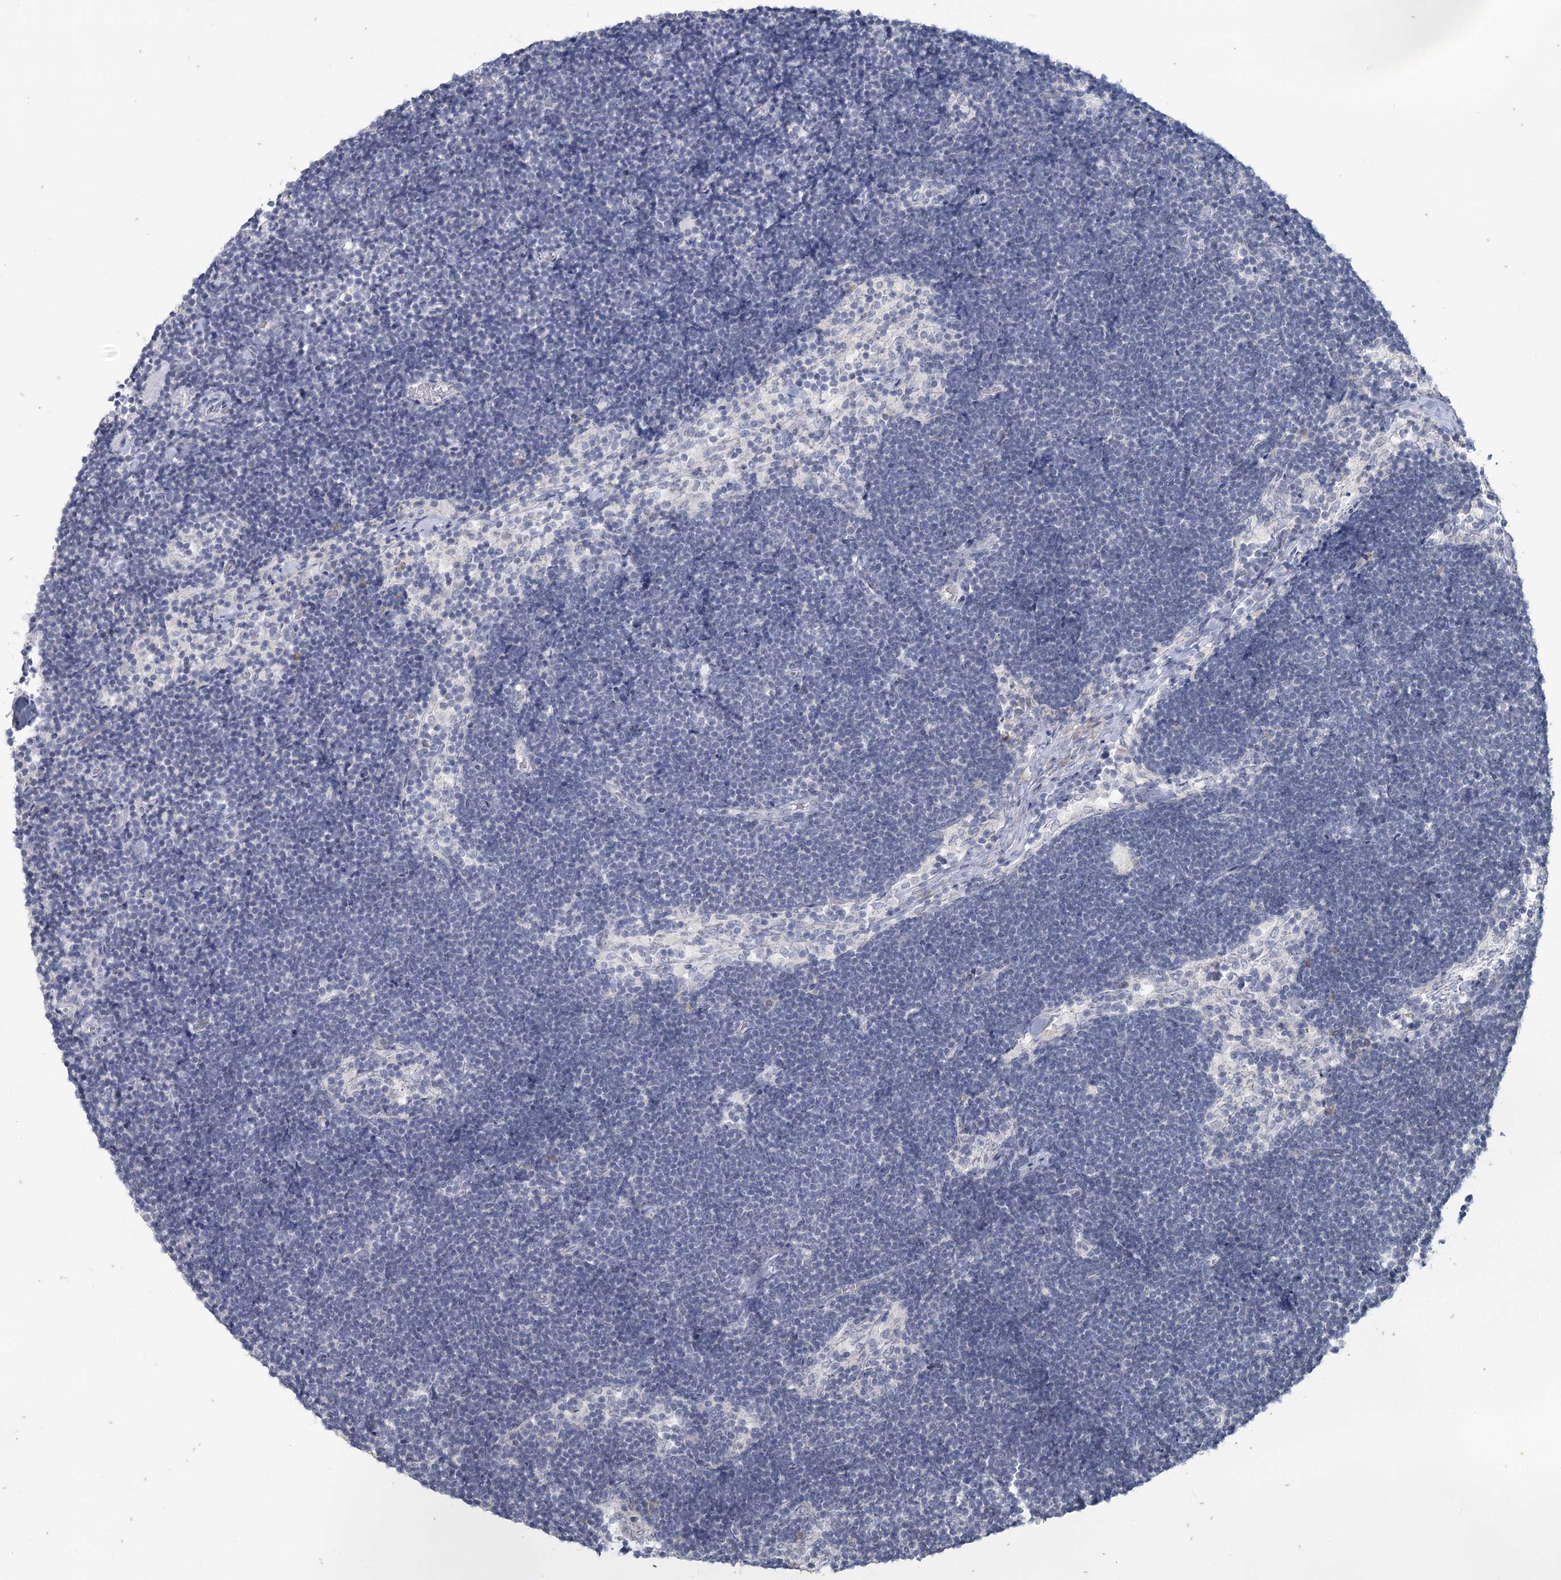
{"staining": {"intensity": "negative", "quantity": "none", "location": "none"}, "tissue": "lymph node", "cell_type": "Germinal center cells", "image_type": "normal", "snomed": [{"axis": "morphology", "description": "Normal tissue, NOS"}, {"axis": "topography", "description": "Lymph node"}], "caption": "This is an immunohistochemistry (IHC) image of benign lymph node. There is no expression in germinal center cells.", "gene": "SLC9A3", "patient": {"sex": "male", "age": 63}}